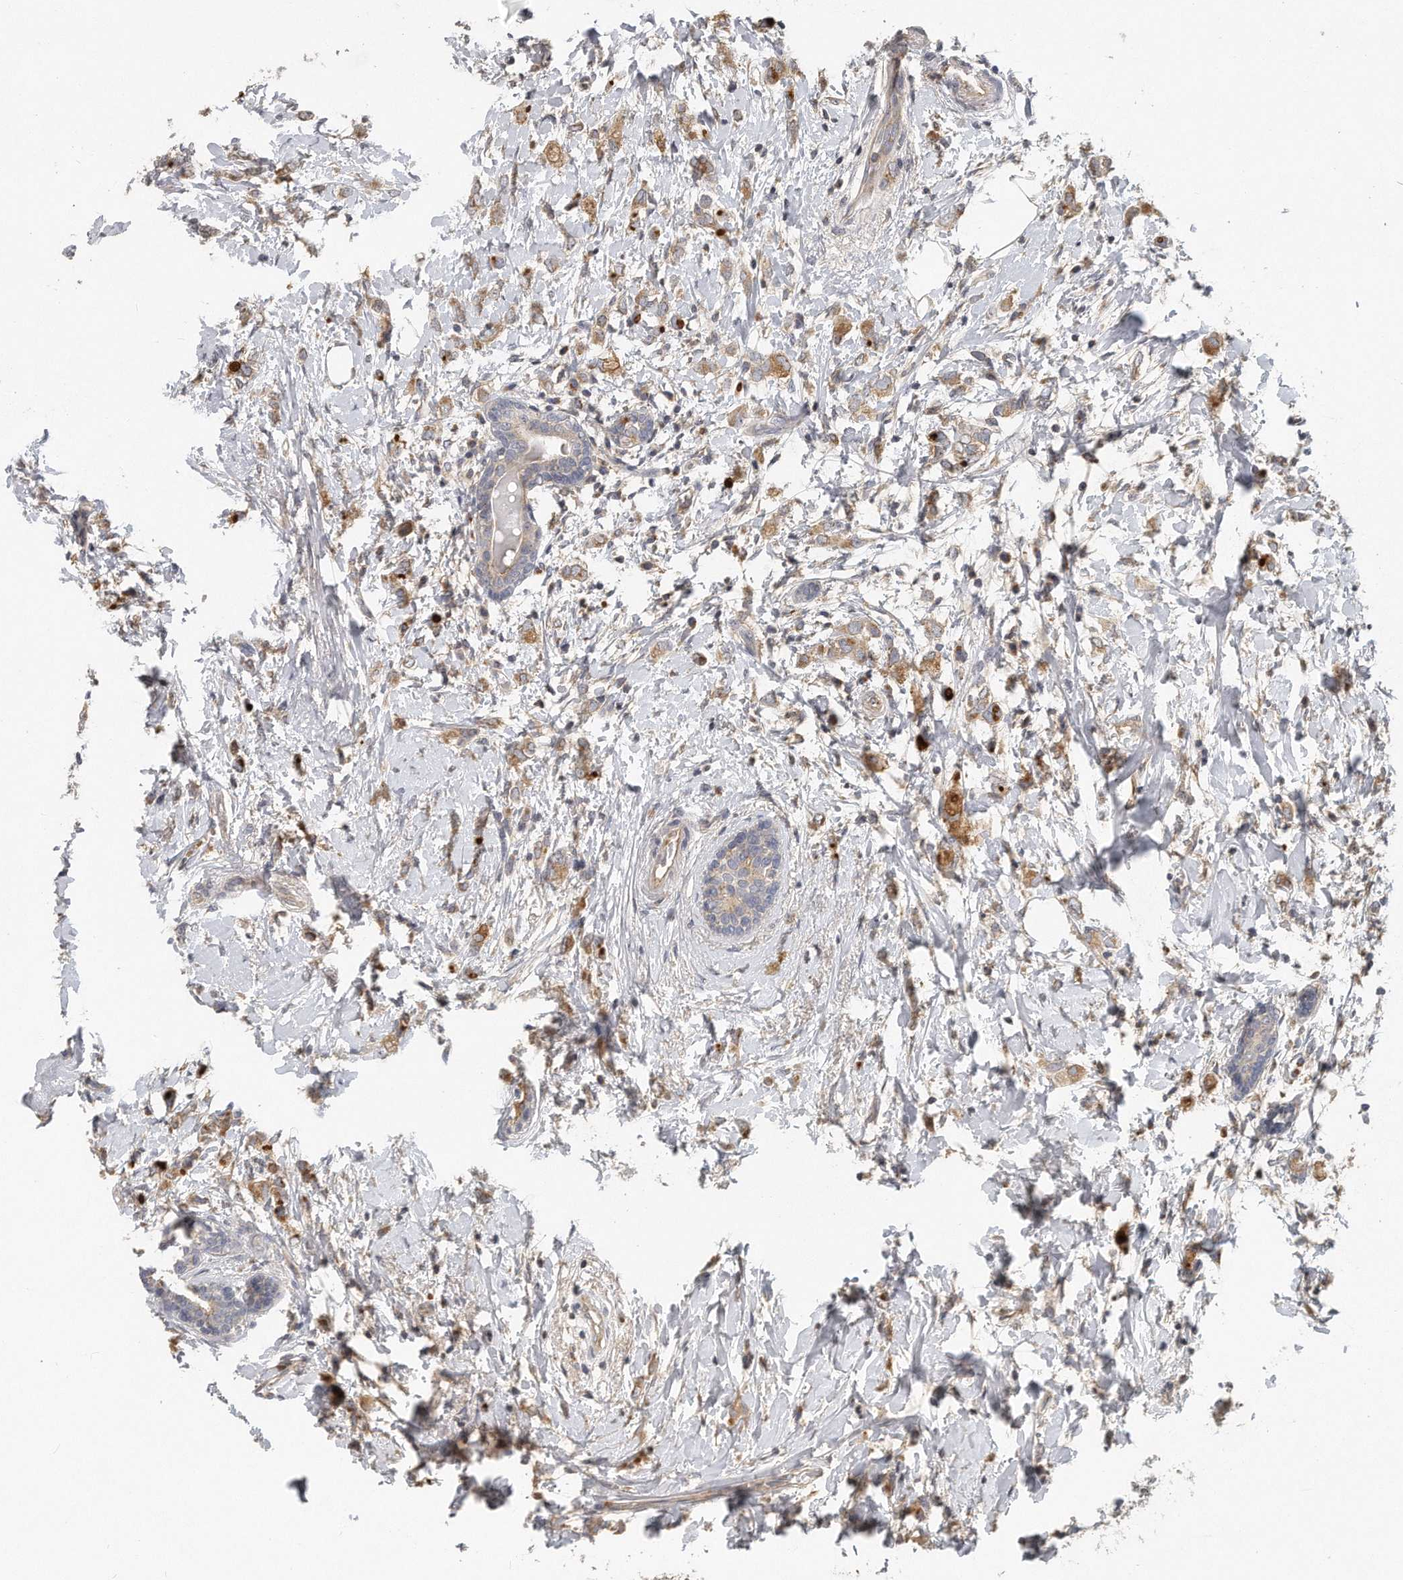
{"staining": {"intensity": "moderate", "quantity": ">75%", "location": "cytoplasmic/membranous"}, "tissue": "breast cancer", "cell_type": "Tumor cells", "image_type": "cancer", "snomed": [{"axis": "morphology", "description": "Normal tissue, NOS"}, {"axis": "morphology", "description": "Lobular carcinoma"}, {"axis": "topography", "description": "Breast"}], "caption": "The immunohistochemical stain labels moderate cytoplasmic/membranous positivity in tumor cells of breast lobular carcinoma tissue.", "gene": "TRAPPC14", "patient": {"sex": "female", "age": 47}}